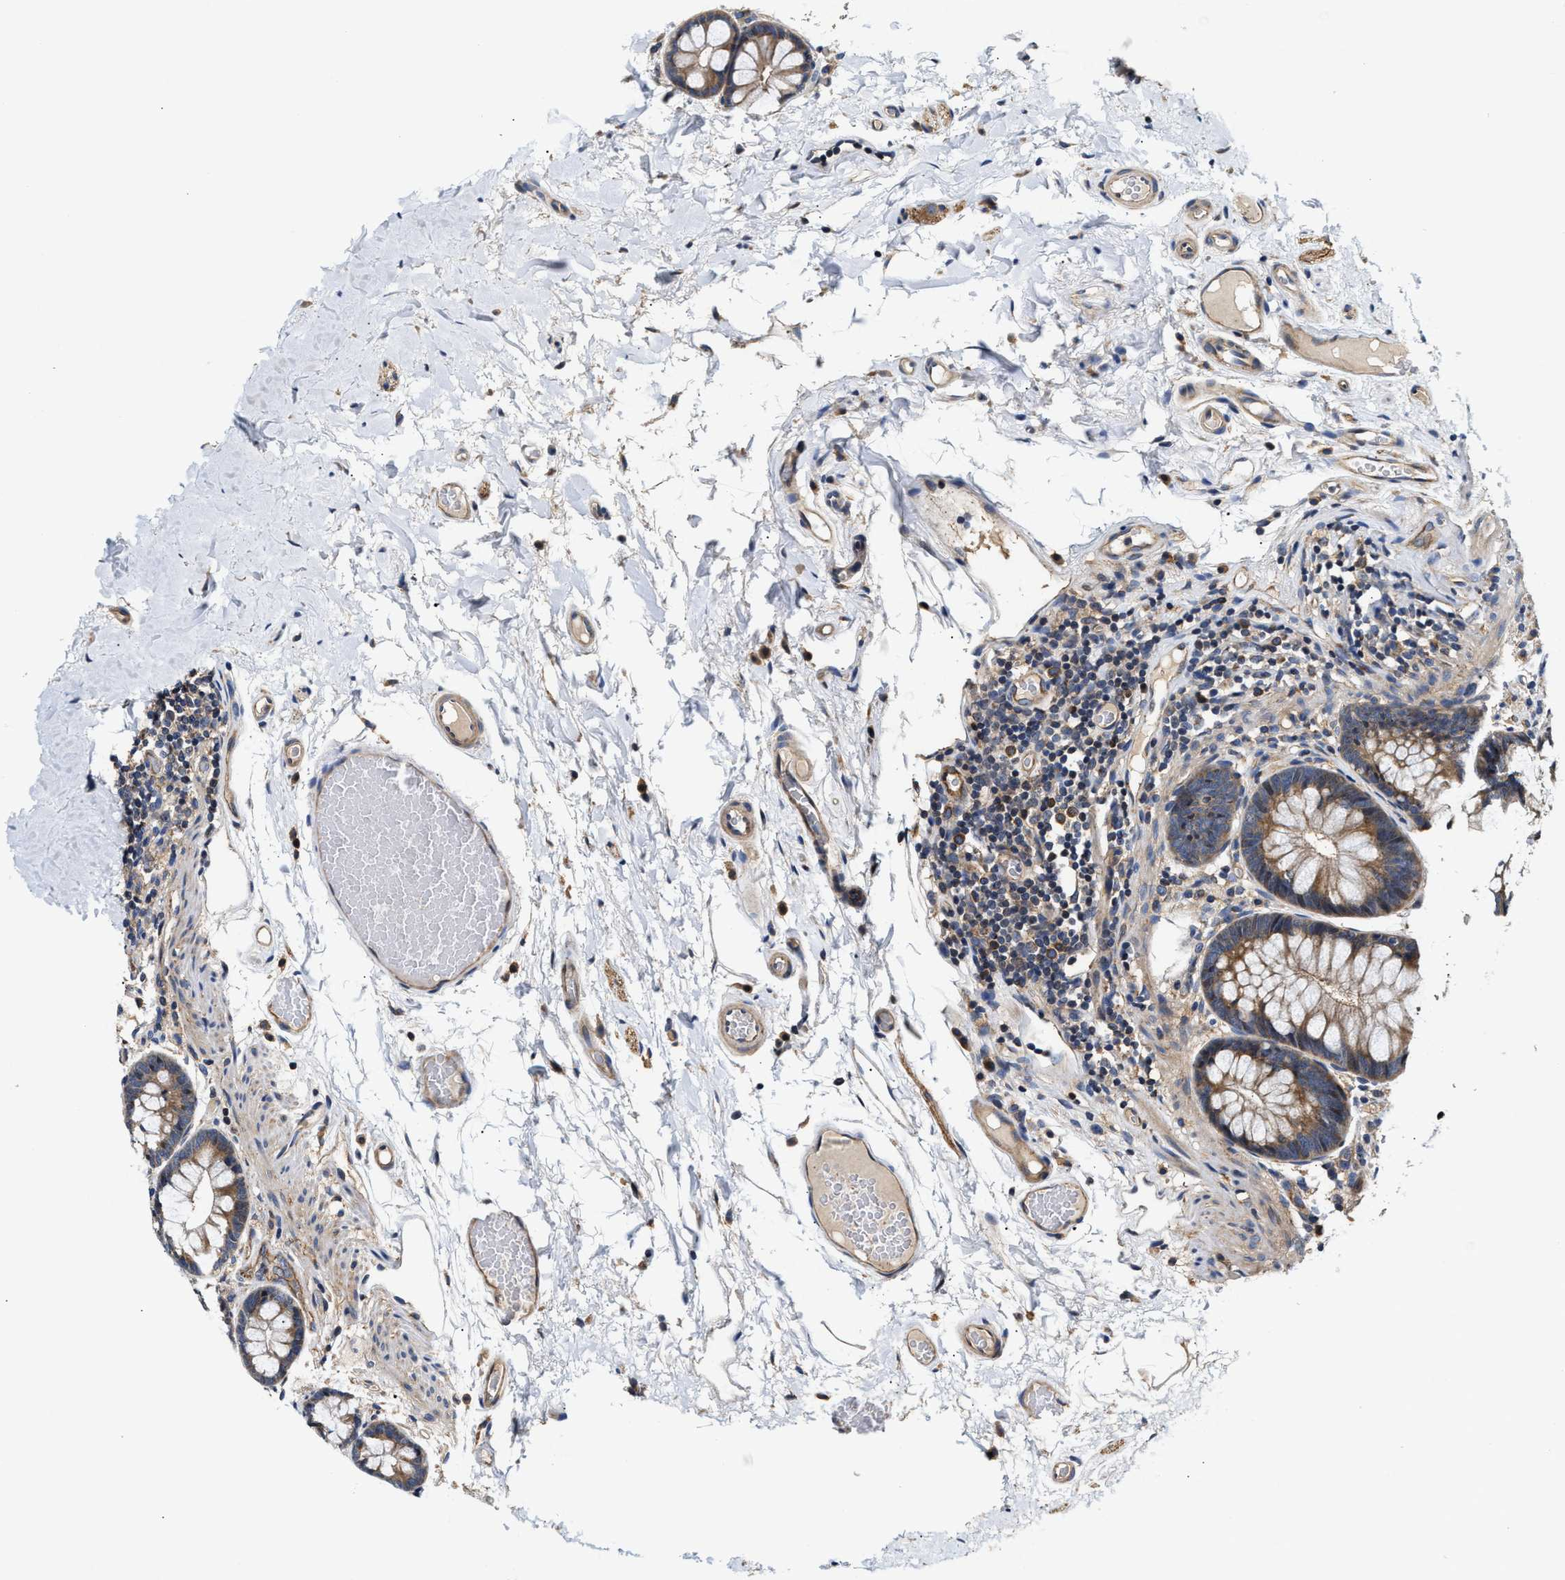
{"staining": {"intensity": "weak", "quantity": ">75%", "location": "cytoplasmic/membranous"}, "tissue": "colon", "cell_type": "Endothelial cells", "image_type": "normal", "snomed": [{"axis": "morphology", "description": "Normal tissue, NOS"}, {"axis": "topography", "description": "Colon"}], "caption": "This is an image of immunohistochemistry staining of unremarkable colon, which shows weak positivity in the cytoplasmic/membranous of endothelial cells.", "gene": "TEX2", "patient": {"sex": "female", "age": 56}}